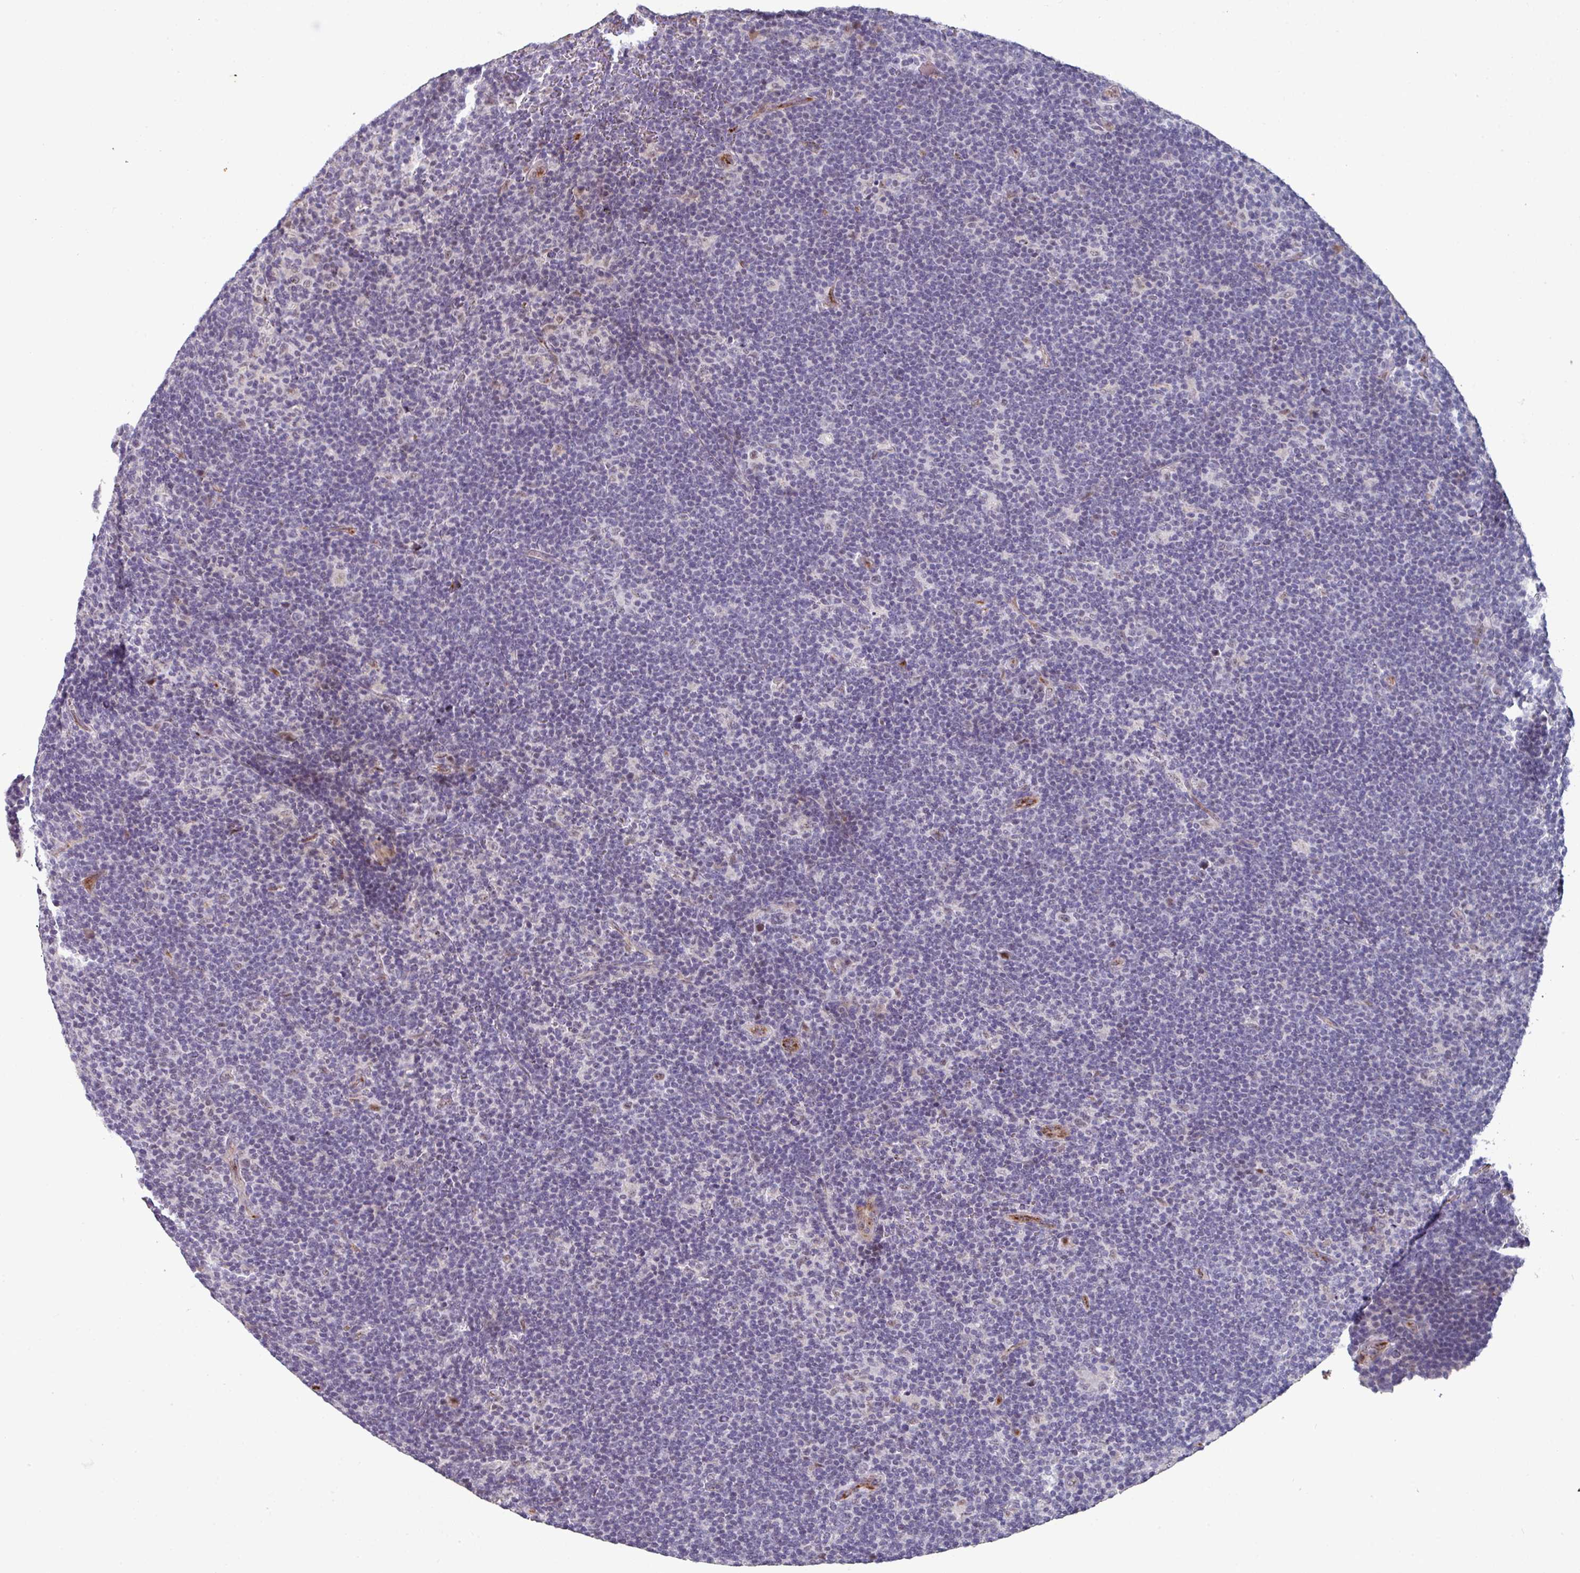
{"staining": {"intensity": "moderate", "quantity": "<25%", "location": "nuclear"}, "tissue": "lymphoma", "cell_type": "Tumor cells", "image_type": "cancer", "snomed": [{"axis": "morphology", "description": "Hodgkin's disease, NOS"}, {"axis": "topography", "description": "Lymph node"}], "caption": "Lymphoma stained with DAB immunohistochemistry exhibits low levels of moderate nuclear staining in approximately <25% of tumor cells.", "gene": "SIDT2", "patient": {"sex": "female", "age": 57}}